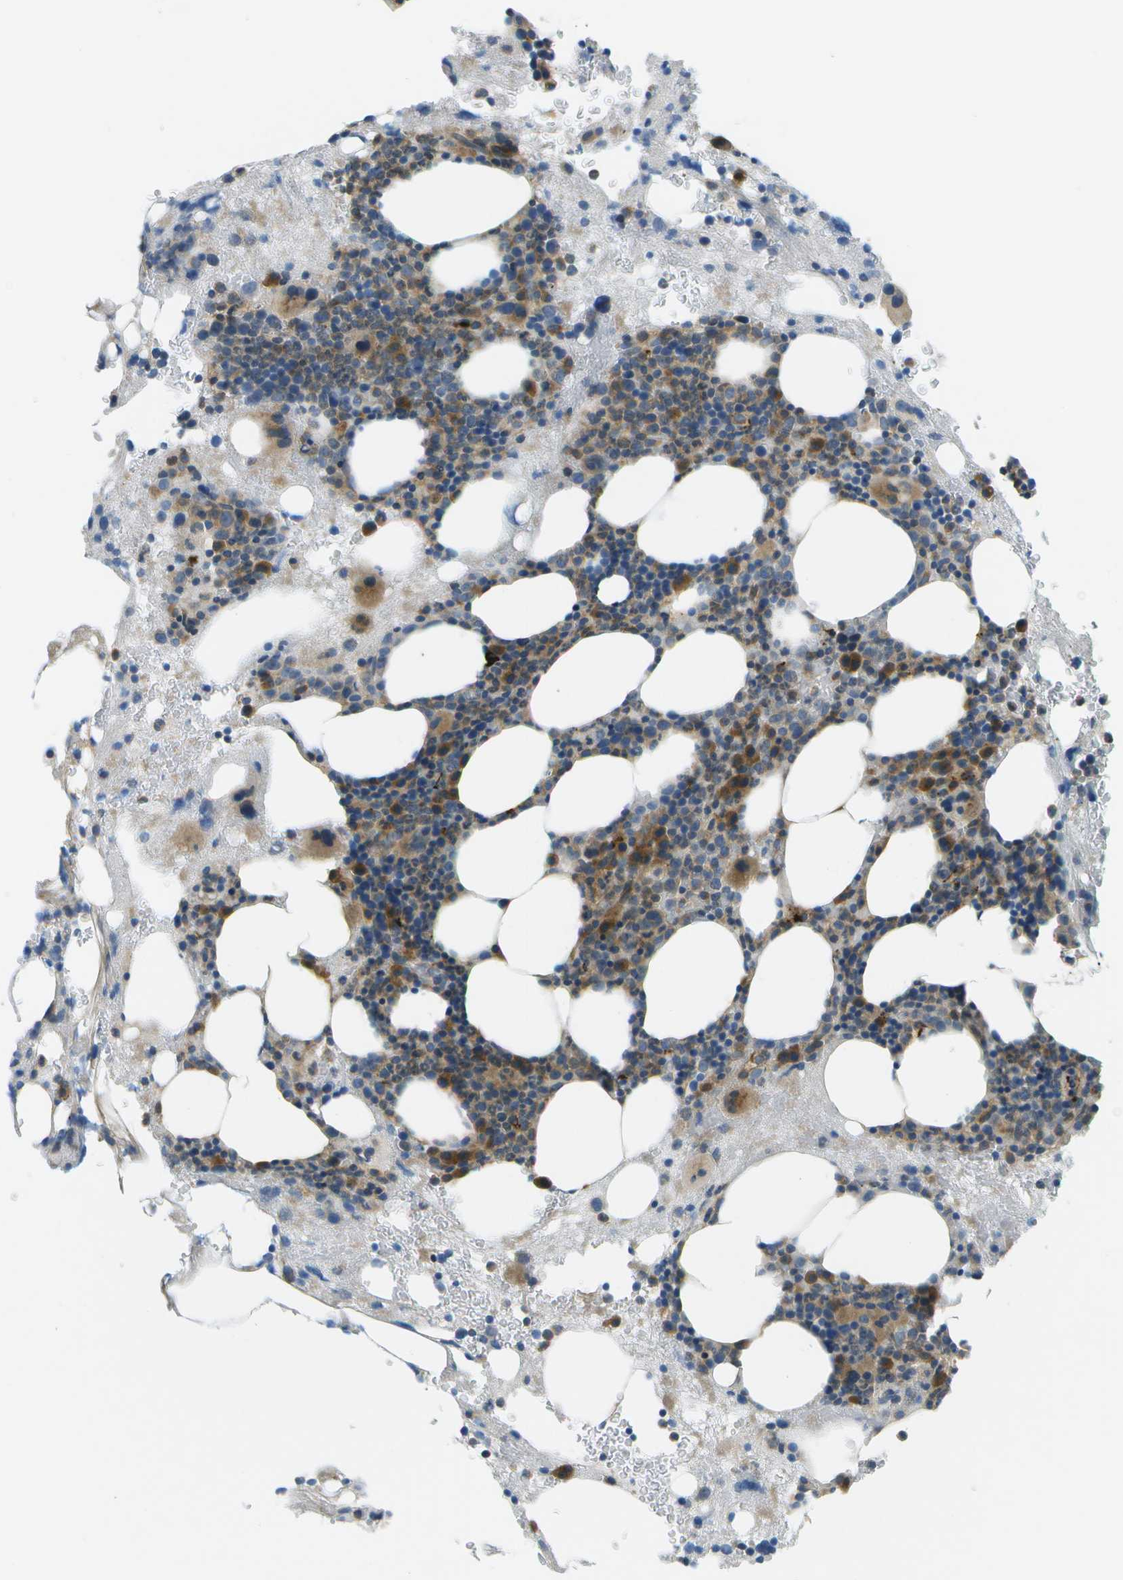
{"staining": {"intensity": "moderate", "quantity": "25%-75%", "location": "cytoplasmic/membranous"}, "tissue": "bone marrow", "cell_type": "Hematopoietic cells", "image_type": "normal", "snomed": [{"axis": "morphology", "description": "Normal tissue, NOS"}, {"axis": "morphology", "description": "Inflammation, NOS"}, {"axis": "topography", "description": "Bone marrow"}], "caption": "Bone marrow stained with a protein marker exhibits moderate staining in hematopoietic cells.", "gene": "WNK2", "patient": {"sex": "female", "age": 78}}